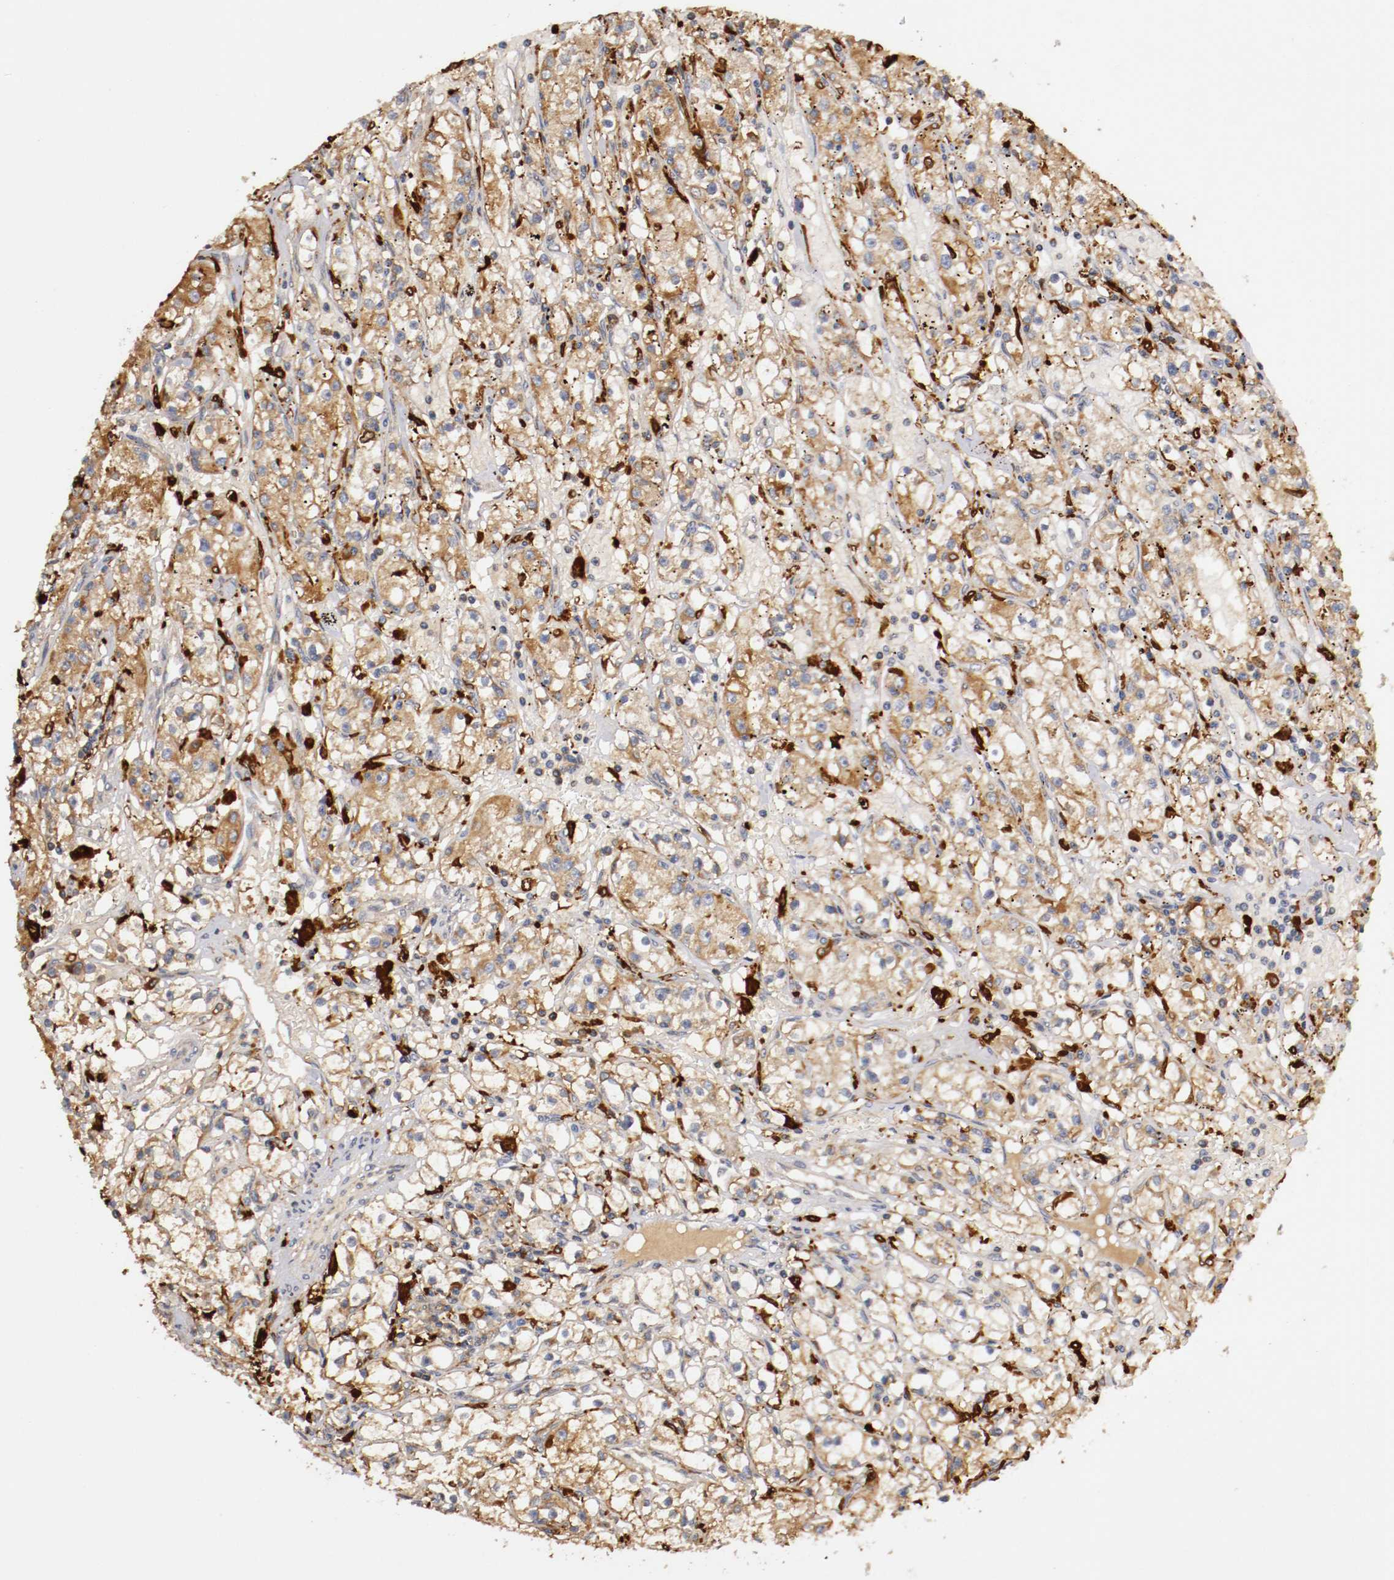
{"staining": {"intensity": "moderate", "quantity": "25%-75%", "location": "cytoplasmic/membranous"}, "tissue": "renal cancer", "cell_type": "Tumor cells", "image_type": "cancer", "snomed": [{"axis": "morphology", "description": "Adenocarcinoma, NOS"}, {"axis": "topography", "description": "Kidney"}], "caption": "Brown immunohistochemical staining in human adenocarcinoma (renal) exhibits moderate cytoplasmic/membranous staining in approximately 25%-75% of tumor cells. The staining is performed using DAB (3,3'-diaminobenzidine) brown chromogen to label protein expression. The nuclei are counter-stained blue using hematoxylin.", "gene": "VEZT", "patient": {"sex": "male", "age": 56}}